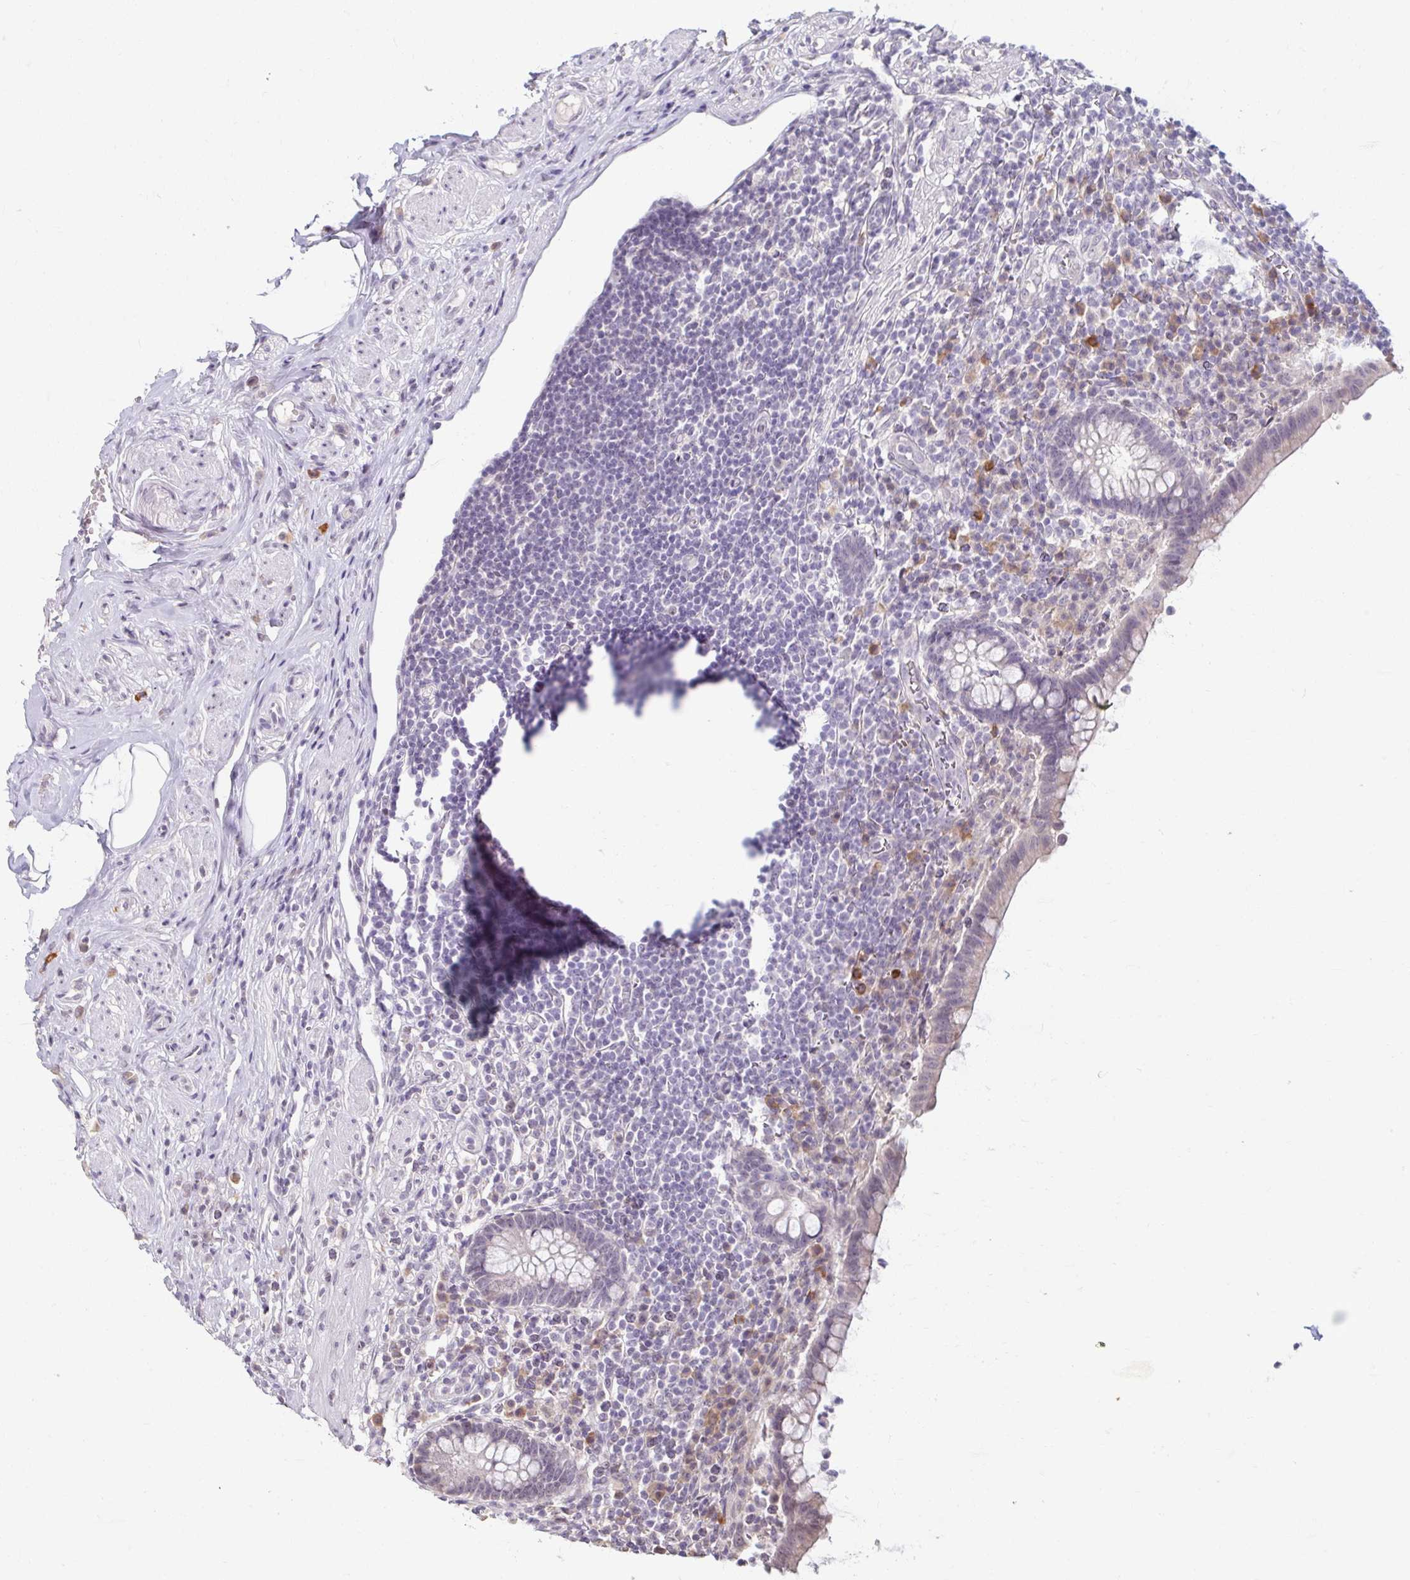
{"staining": {"intensity": "weak", "quantity": "<25%", "location": "cytoplasmic/membranous"}, "tissue": "appendix", "cell_type": "Glandular cells", "image_type": "normal", "snomed": [{"axis": "morphology", "description": "Normal tissue, NOS"}, {"axis": "topography", "description": "Appendix"}], "caption": "A histopathology image of human appendix is negative for staining in glandular cells. The staining is performed using DAB brown chromogen with nuclei counter-stained in using hematoxylin.", "gene": "DDN", "patient": {"sex": "female", "age": 56}}